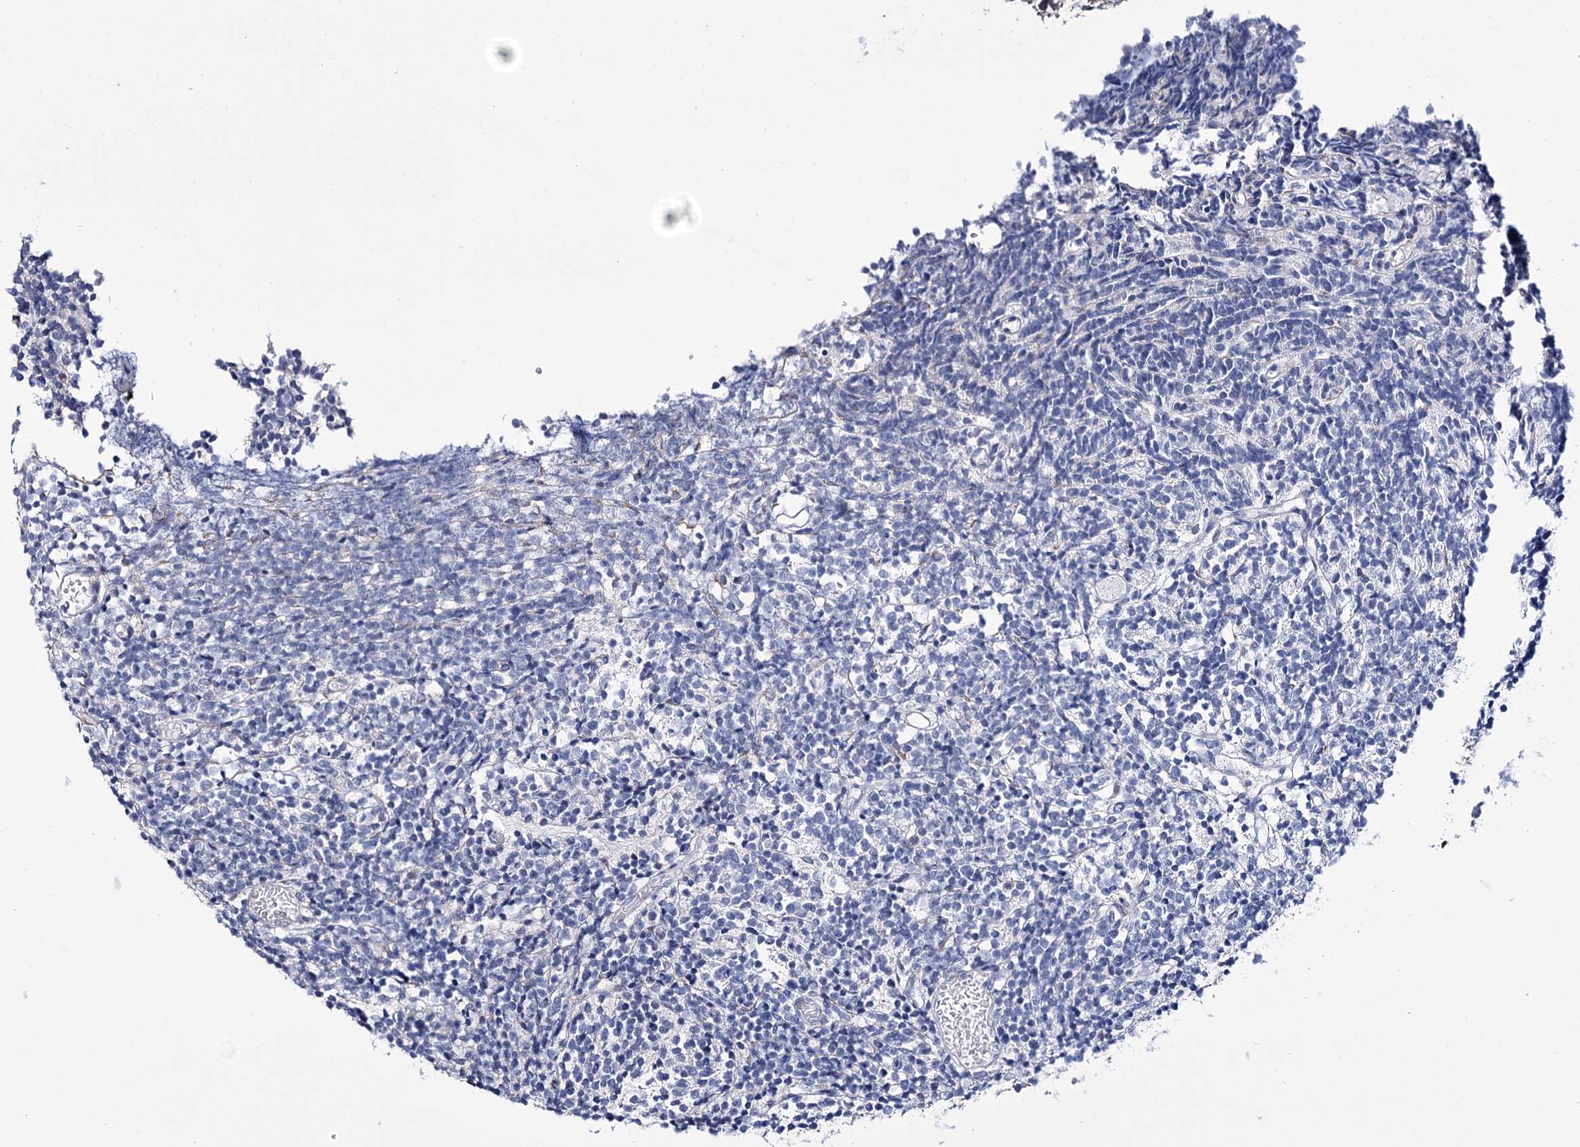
{"staining": {"intensity": "negative", "quantity": "none", "location": "none"}, "tissue": "glioma", "cell_type": "Tumor cells", "image_type": "cancer", "snomed": [{"axis": "morphology", "description": "Glioma, malignant, Low grade"}, {"axis": "topography", "description": "Brain"}], "caption": "Immunohistochemistry (IHC) image of neoplastic tissue: human glioma stained with DAB reveals no significant protein staining in tumor cells.", "gene": "PTER", "patient": {"sex": "female", "age": 1}}